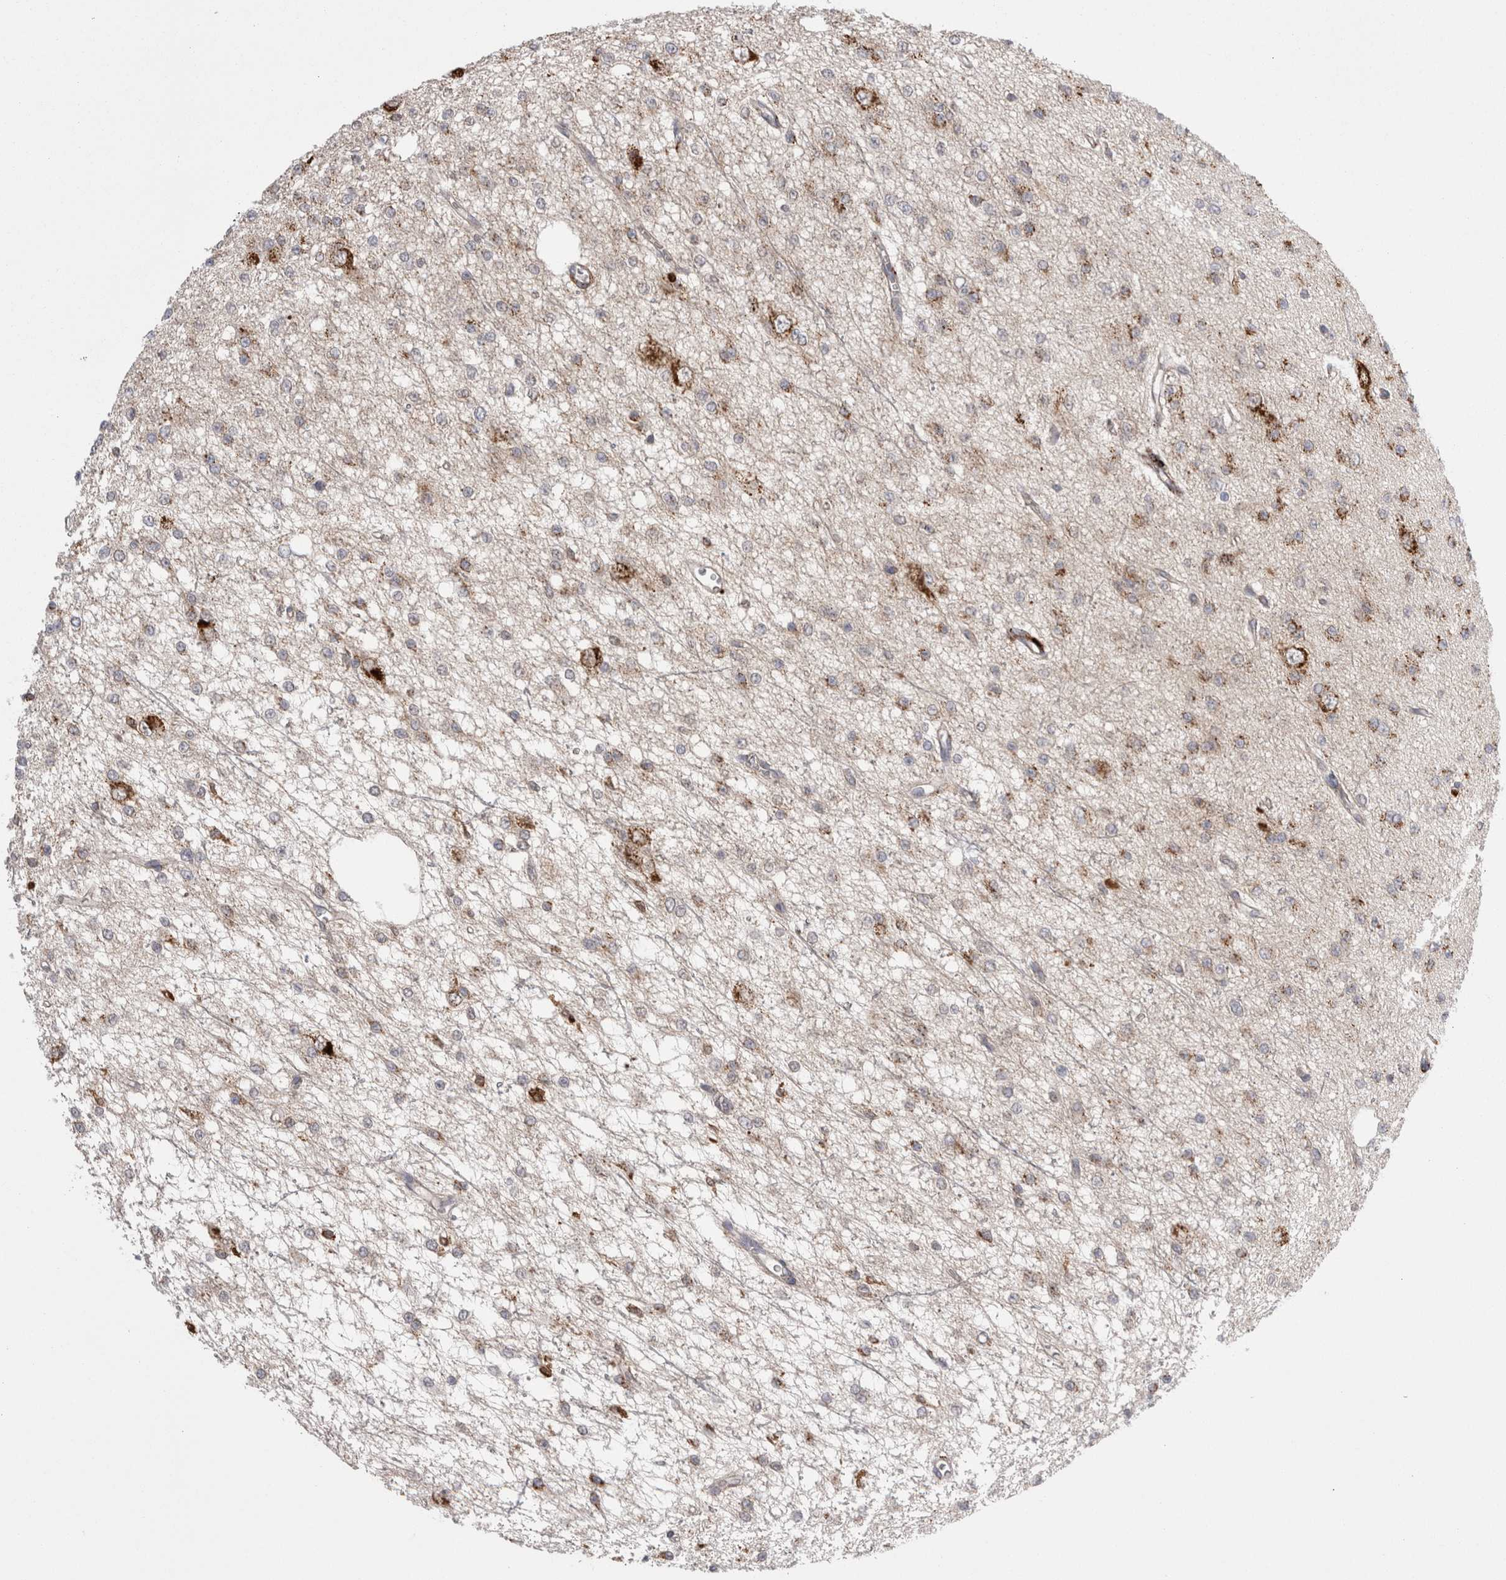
{"staining": {"intensity": "moderate", "quantity": "25%-75%", "location": "cytoplasmic/membranous"}, "tissue": "glioma", "cell_type": "Tumor cells", "image_type": "cancer", "snomed": [{"axis": "morphology", "description": "Glioma, malignant, Low grade"}, {"axis": "topography", "description": "Brain"}], "caption": "About 25%-75% of tumor cells in low-grade glioma (malignant) exhibit moderate cytoplasmic/membranous protein positivity as visualized by brown immunohistochemical staining.", "gene": "EPDR1", "patient": {"sex": "male", "age": 38}}